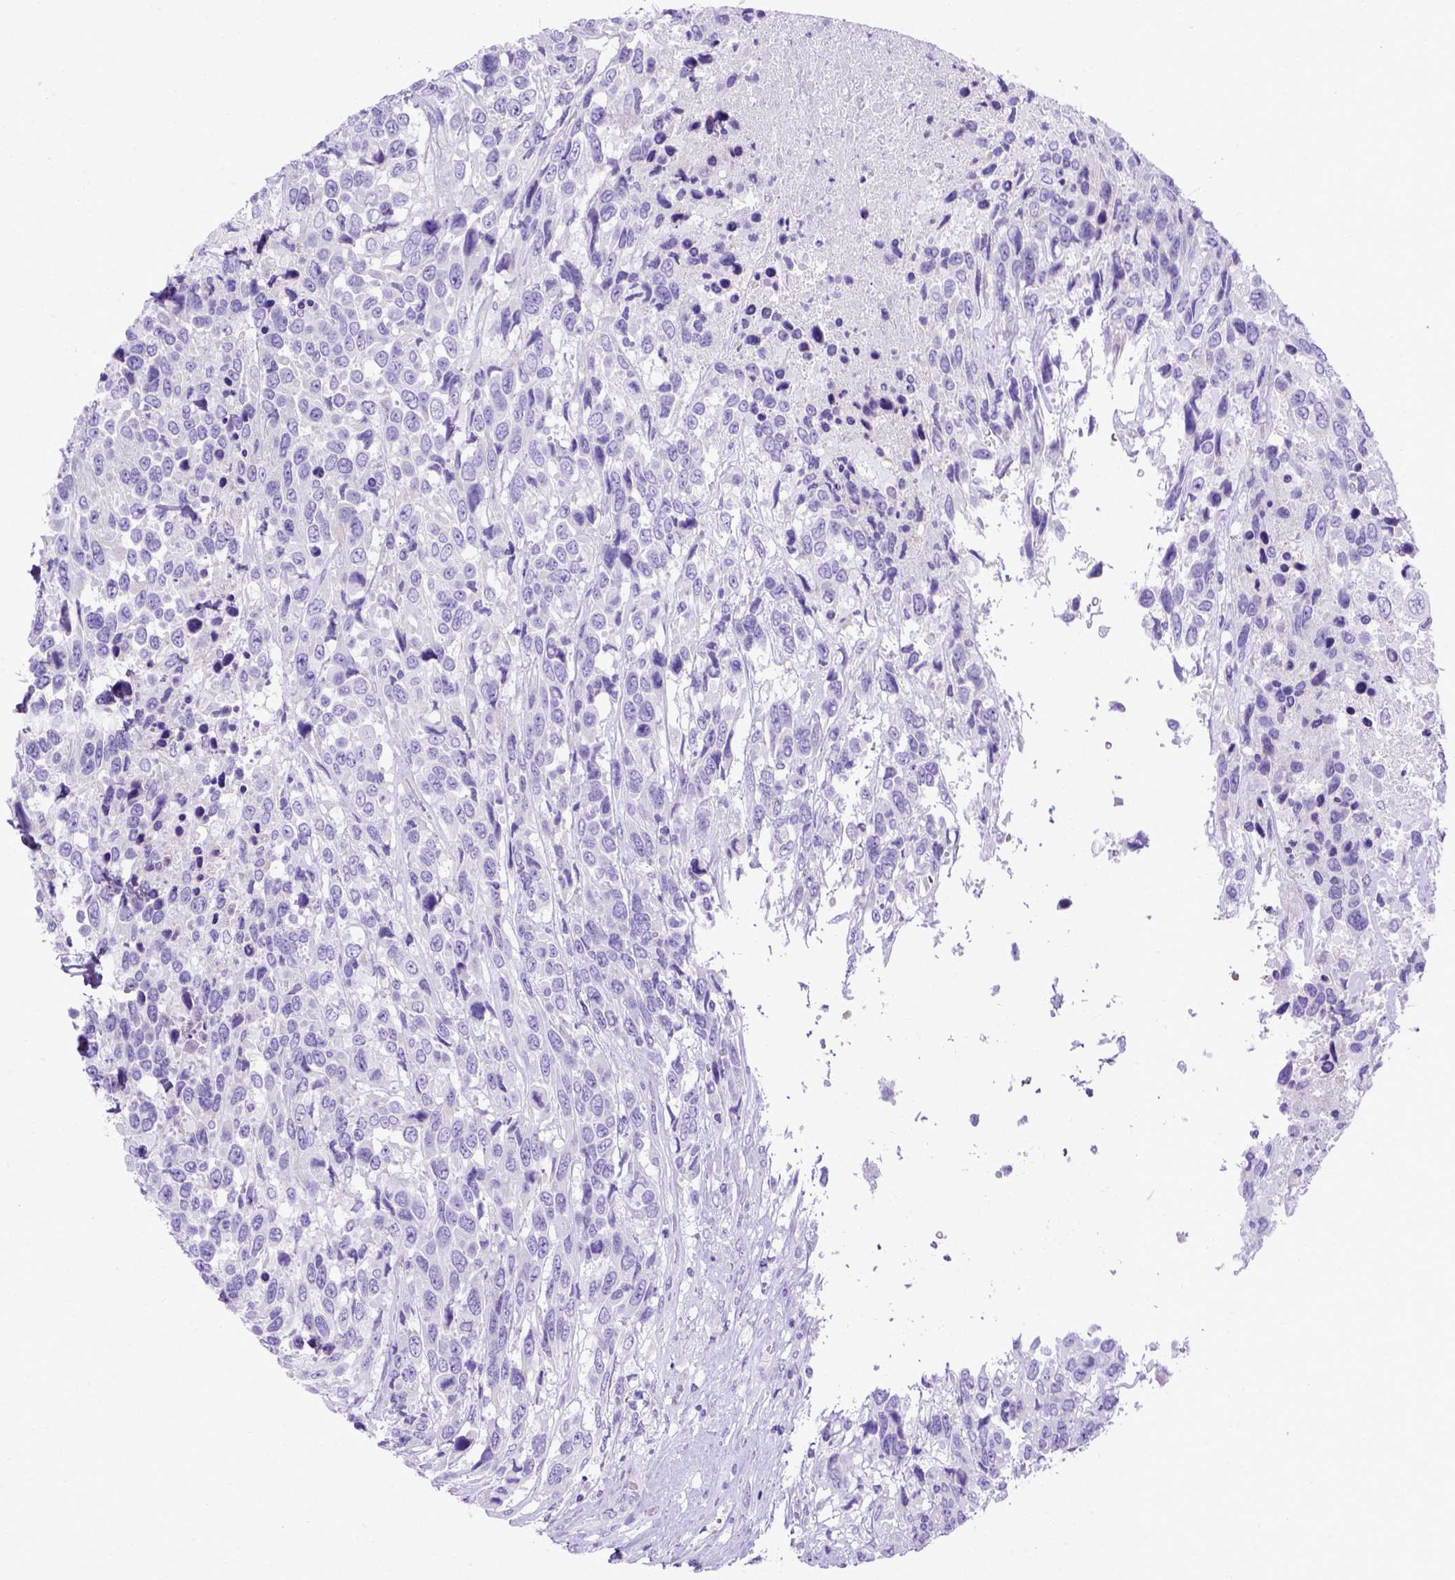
{"staining": {"intensity": "negative", "quantity": "none", "location": "none"}, "tissue": "urothelial cancer", "cell_type": "Tumor cells", "image_type": "cancer", "snomed": [{"axis": "morphology", "description": "Urothelial carcinoma, High grade"}, {"axis": "topography", "description": "Urinary bladder"}], "caption": "Immunohistochemistry (IHC) histopathology image of human urothelial cancer stained for a protein (brown), which demonstrates no staining in tumor cells.", "gene": "MEOX2", "patient": {"sex": "female", "age": 70}}